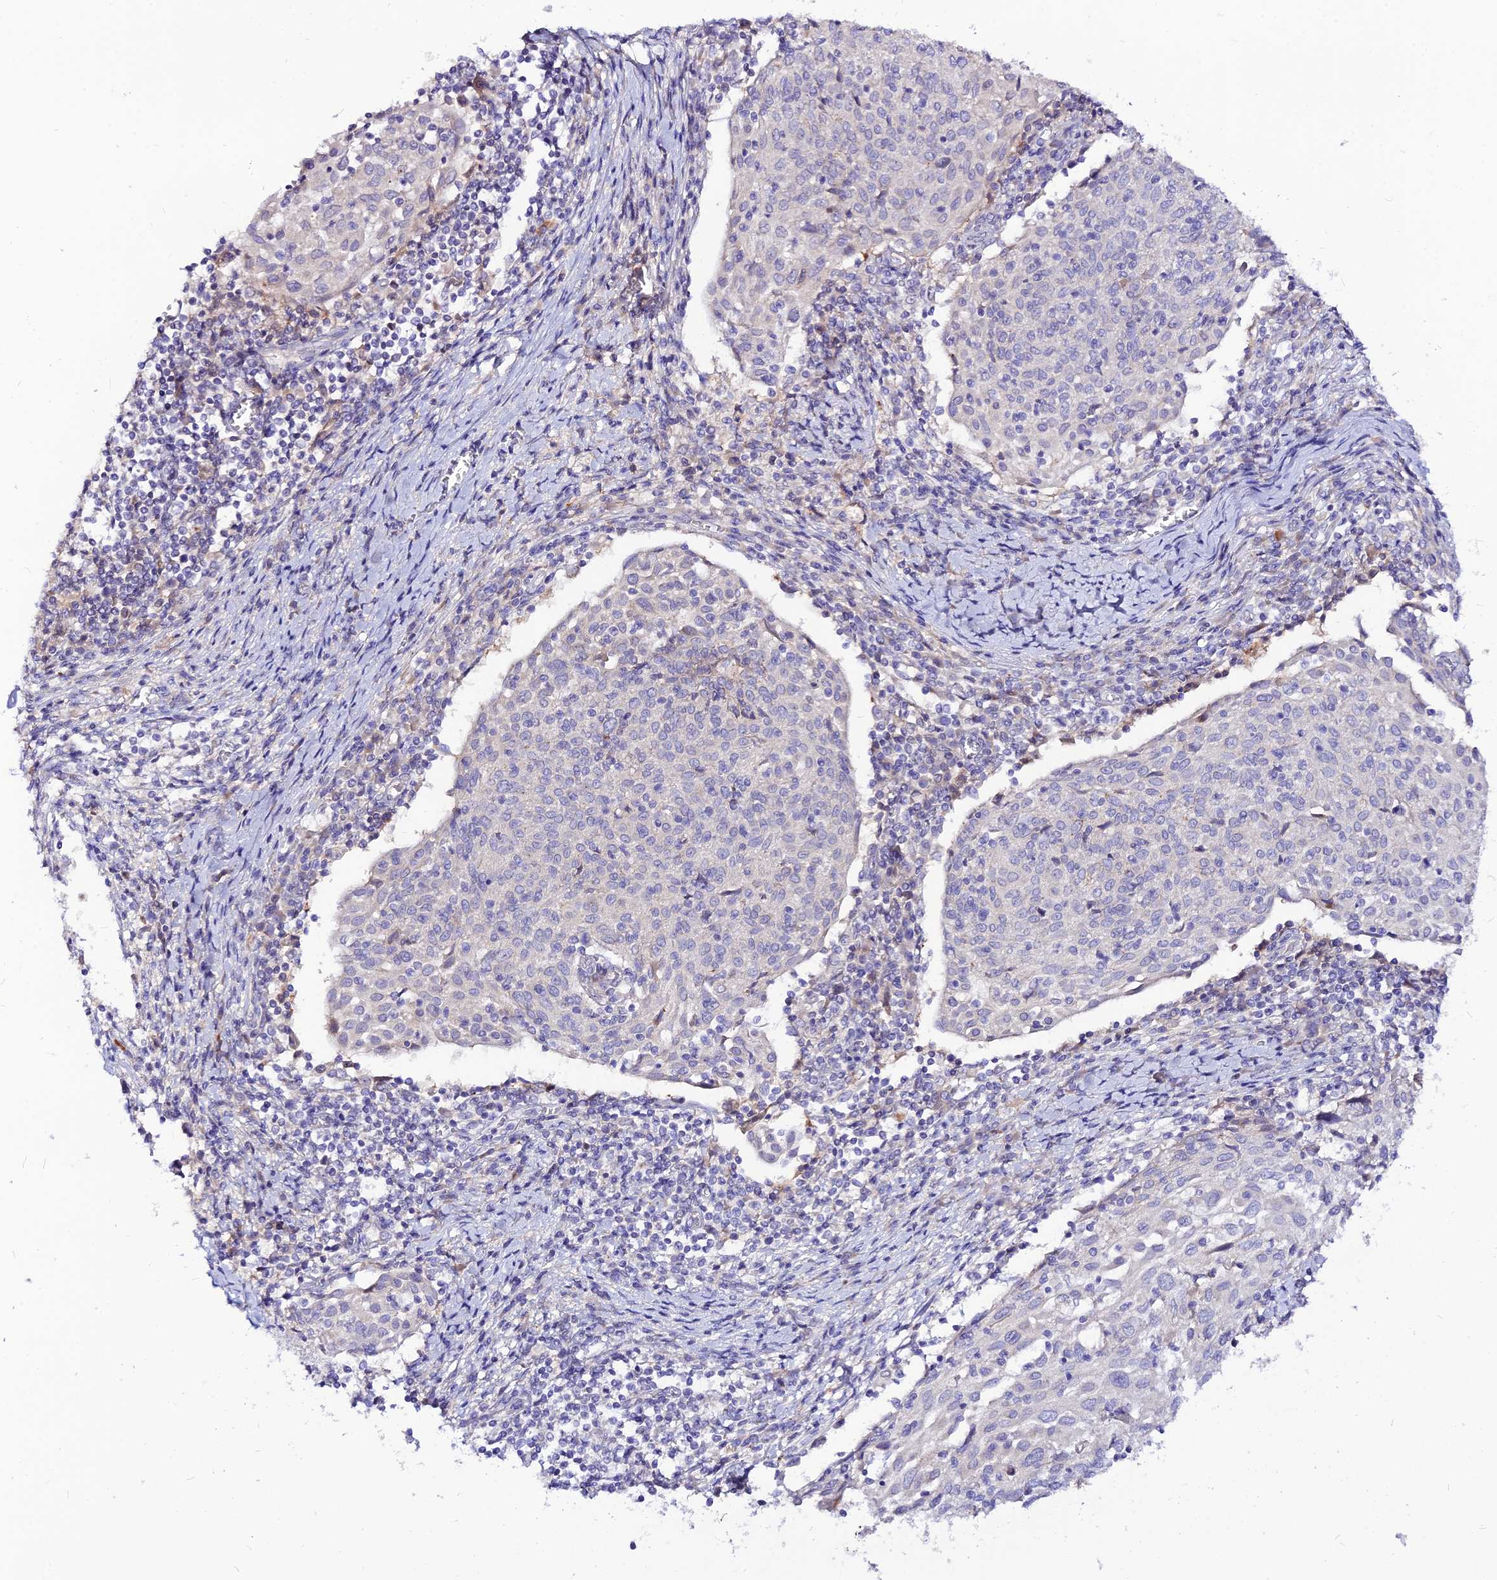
{"staining": {"intensity": "negative", "quantity": "none", "location": "none"}, "tissue": "cervical cancer", "cell_type": "Tumor cells", "image_type": "cancer", "snomed": [{"axis": "morphology", "description": "Squamous cell carcinoma, NOS"}, {"axis": "topography", "description": "Cervix"}], "caption": "An immunohistochemistry micrograph of cervical squamous cell carcinoma is shown. There is no staining in tumor cells of cervical squamous cell carcinoma. The staining is performed using DAB brown chromogen with nuclei counter-stained in using hematoxylin.", "gene": "CZIB", "patient": {"sex": "female", "age": 52}}